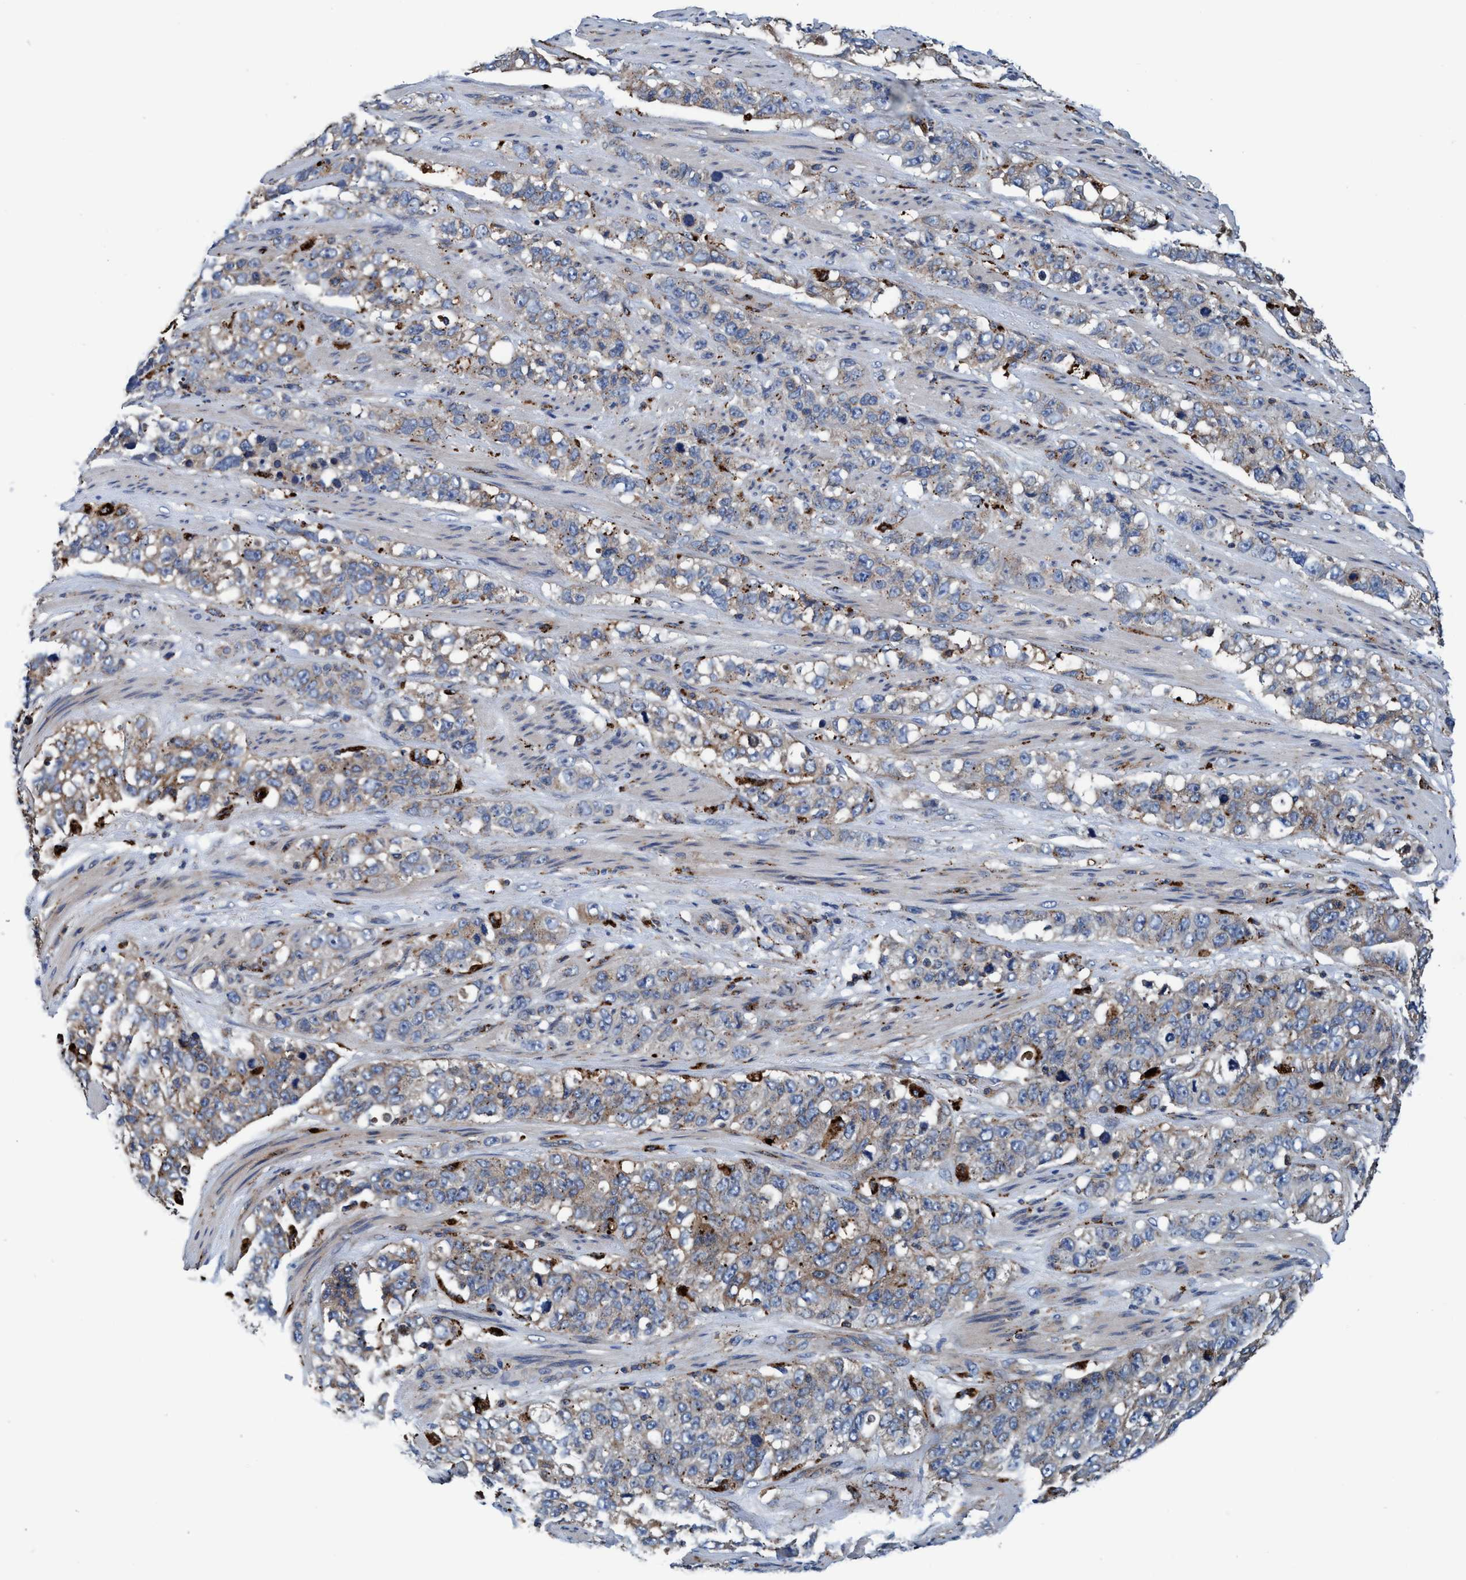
{"staining": {"intensity": "weak", "quantity": "25%-75%", "location": "cytoplasmic/membranous"}, "tissue": "stomach cancer", "cell_type": "Tumor cells", "image_type": "cancer", "snomed": [{"axis": "morphology", "description": "Adenocarcinoma, NOS"}, {"axis": "topography", "description": "Stomach"}], "caption": "Stomach cancer (adenocarcinoma) stained with immunohistochemistry (IHC) reveals weak cytoplasmic/membranous expression in approximately 25%-75% of tumor cells. (DAB (3,3'-diaminobenzidine) IHC, brown staining for protein, blue staining for nuclei).", "gene": "ENDOG", "patient": {"sex": "male", "age": 48}}